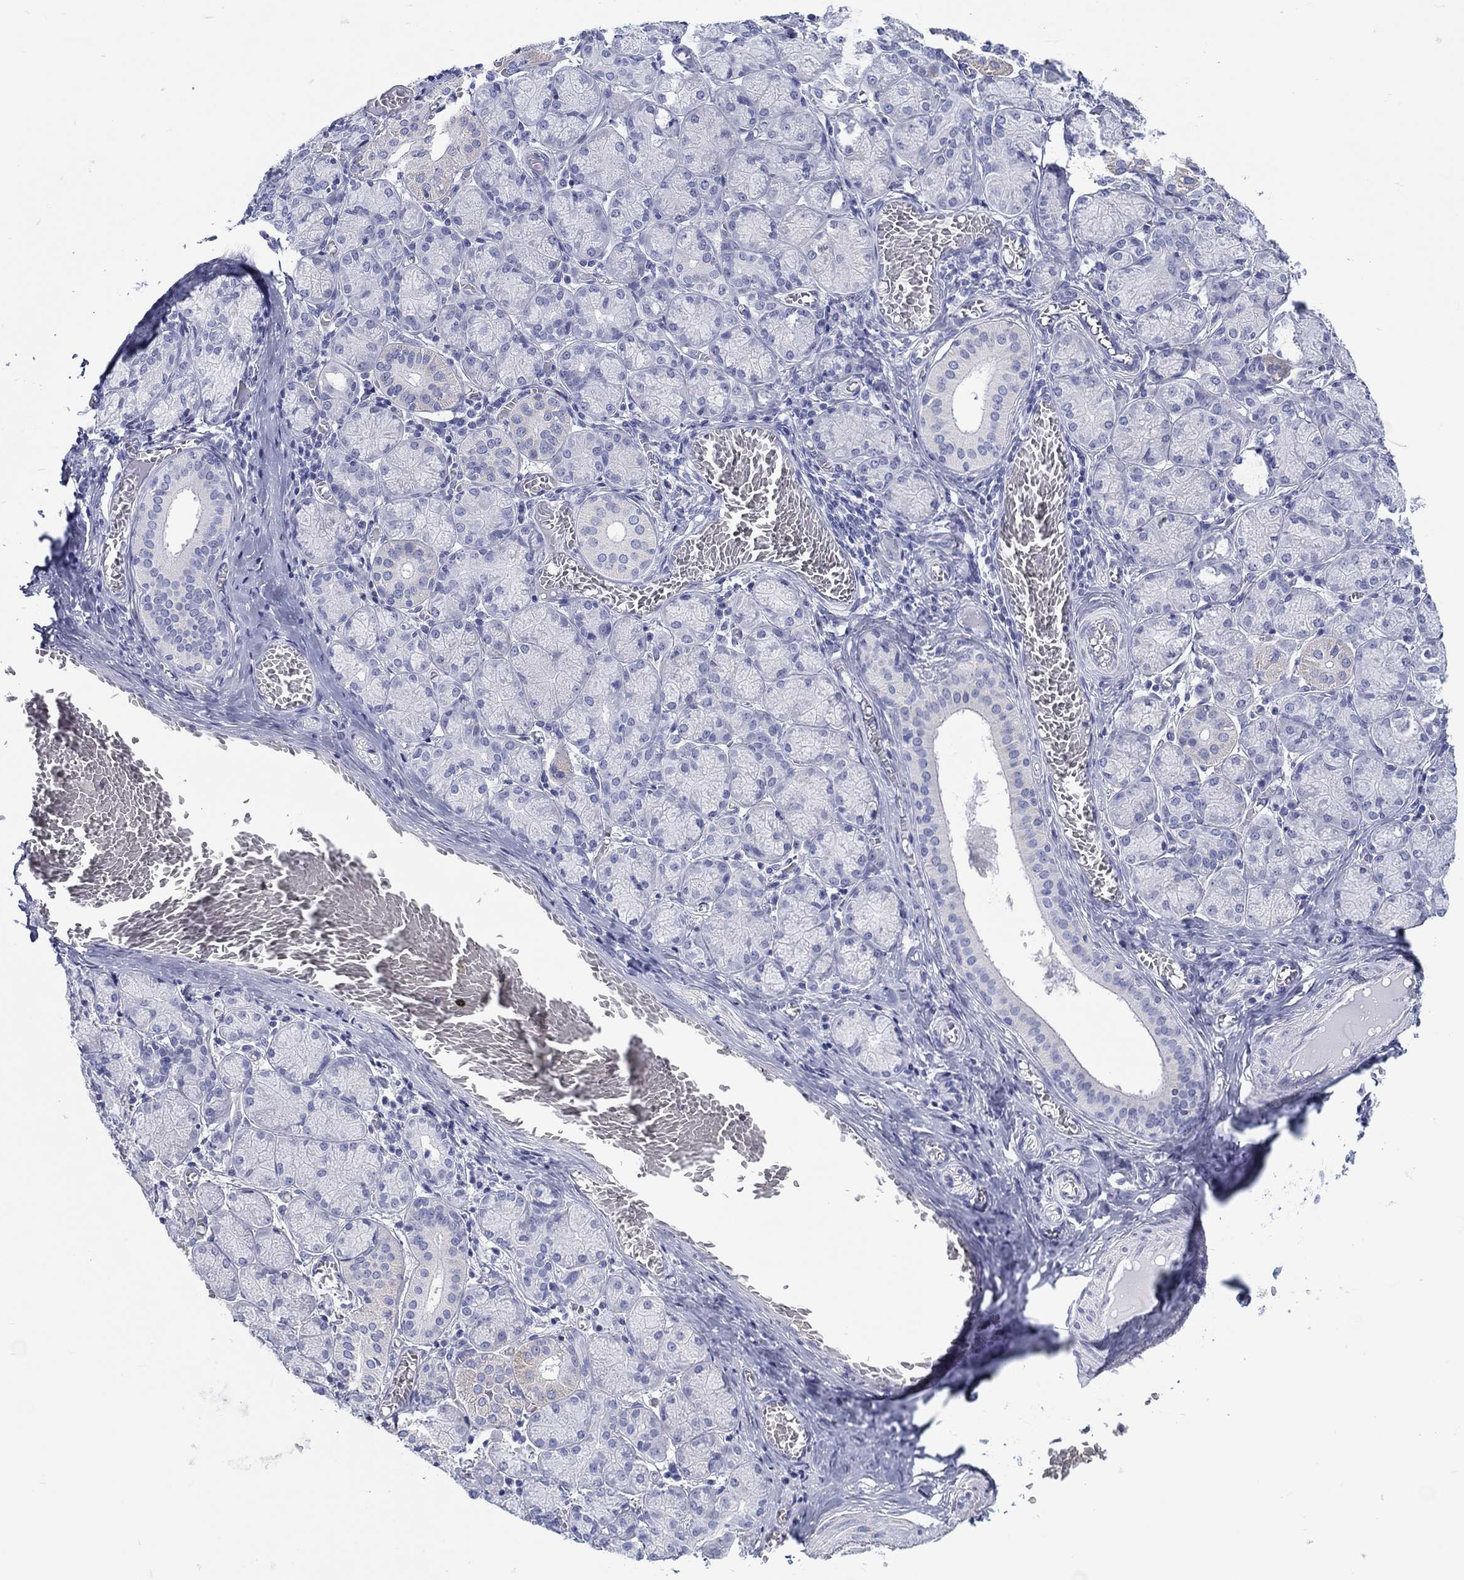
{"staining": {"intensity": "weak", "quantity": "<25%", "location": "cytoplasmic/membranous"}, "tissue": "salivary gland", "cell_type": "Glandular cells", "image_type": "normal", "snomed": [{"axis": "morphology", "description": "Normal tissue, NOS"}, {"axis": "topography", "description": "Salivary gland"}, {"axis": "topography", "description": "Peripheral nerve tissue"}], "caption": "Immunohistochemistry (IHC) photomicrograph of benign human salivary gland stained for a protein (brown), which demonstrates no positivity in glandular cells.", "gene": "H1", "patient": {"sex": "female", "age": 24}}